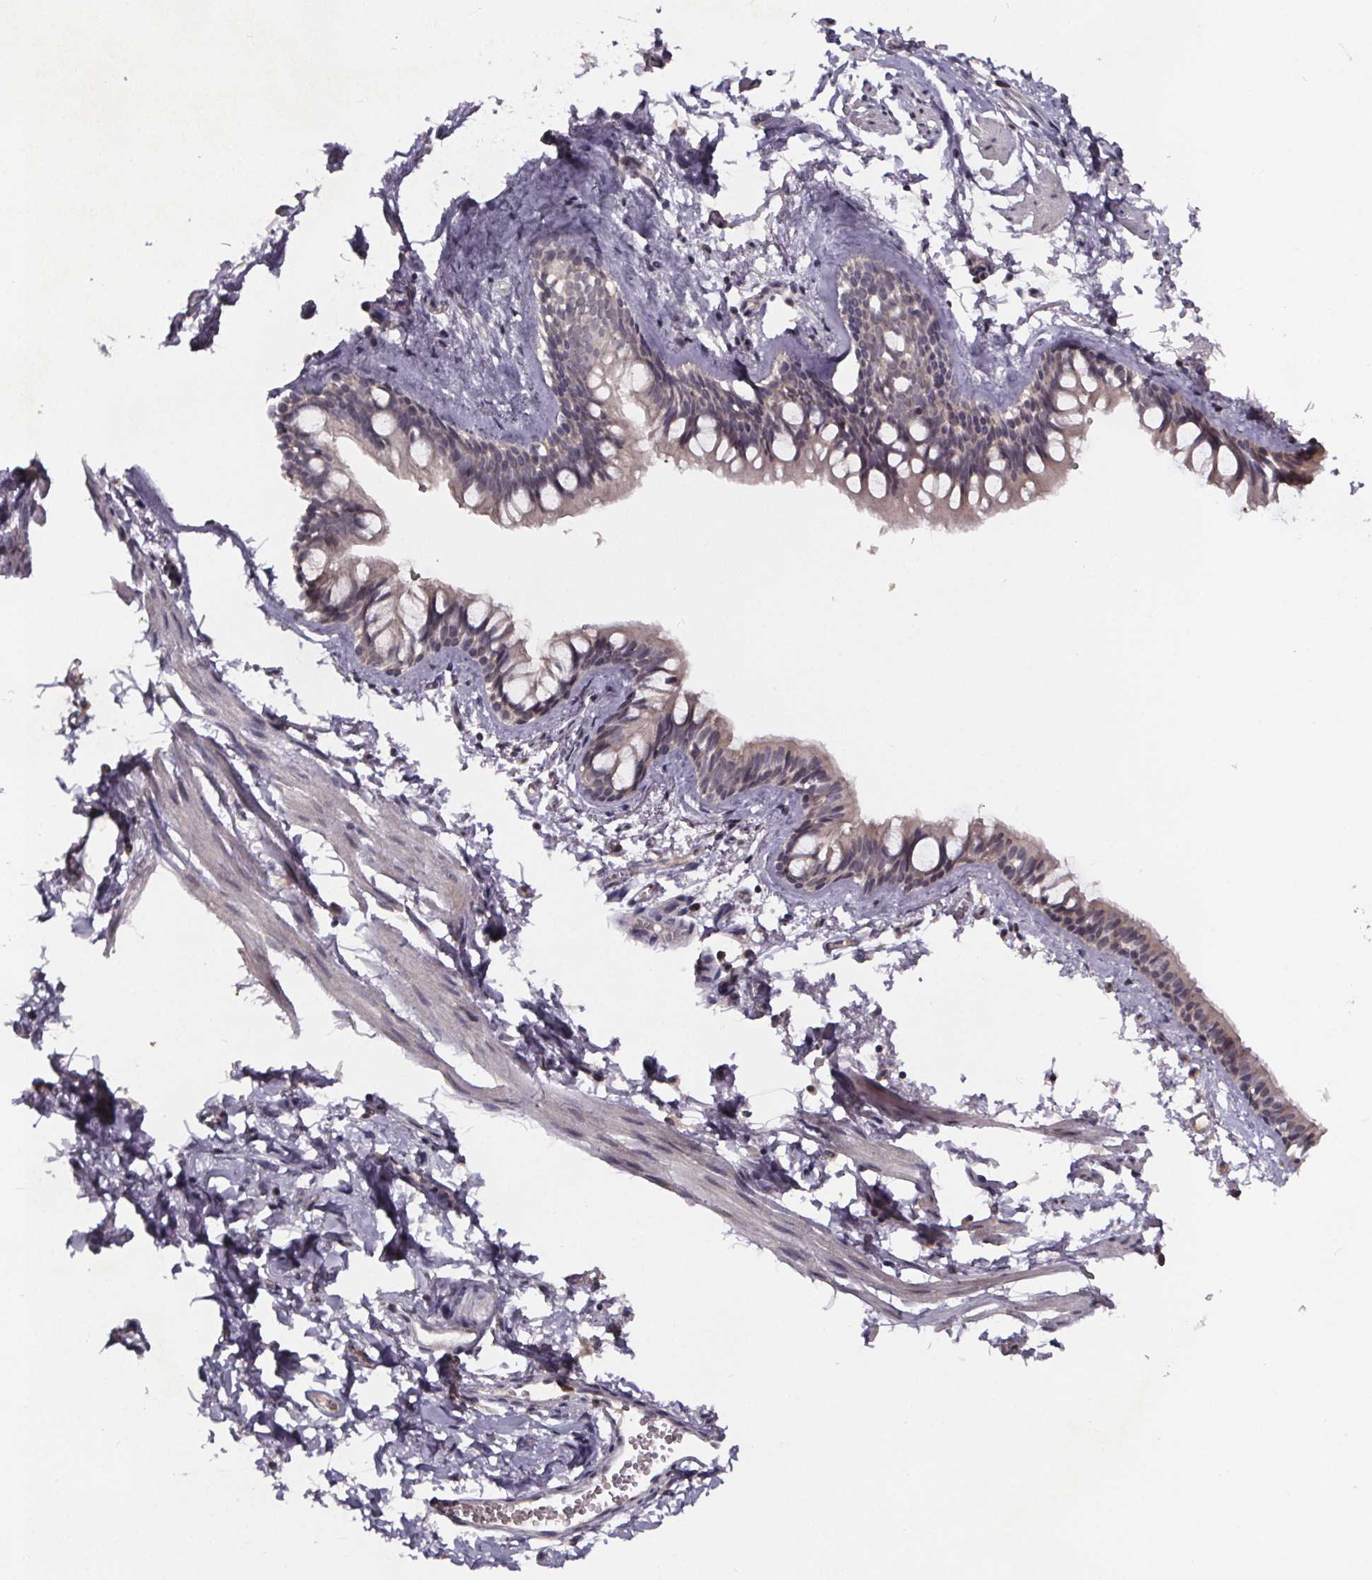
{"staining": {"intensity": "weak", "quantity": "<25%", "location": "cytoplasmic/membranous"}, "tissue": "bronchus", "cell_type": "Respiratory epithelial cells", "image_type": "normal", "snomed": [{"axis": "morphology", "description": "Normal tissue, NOS"}, {"axis": "topography", "description": "Cartilage tissue"}, {"axis": "topography", "description": "Bronchus"}], "caption": "The IHC photomicrograph has no significant expression in respiratory epithelial cells of bronchus. (Brightfield microscopy of DAB immunohistochemistry (IHC) at high magnification).", "gene": "SMIM1", "patient": {"sex": "female", "age": 59}}